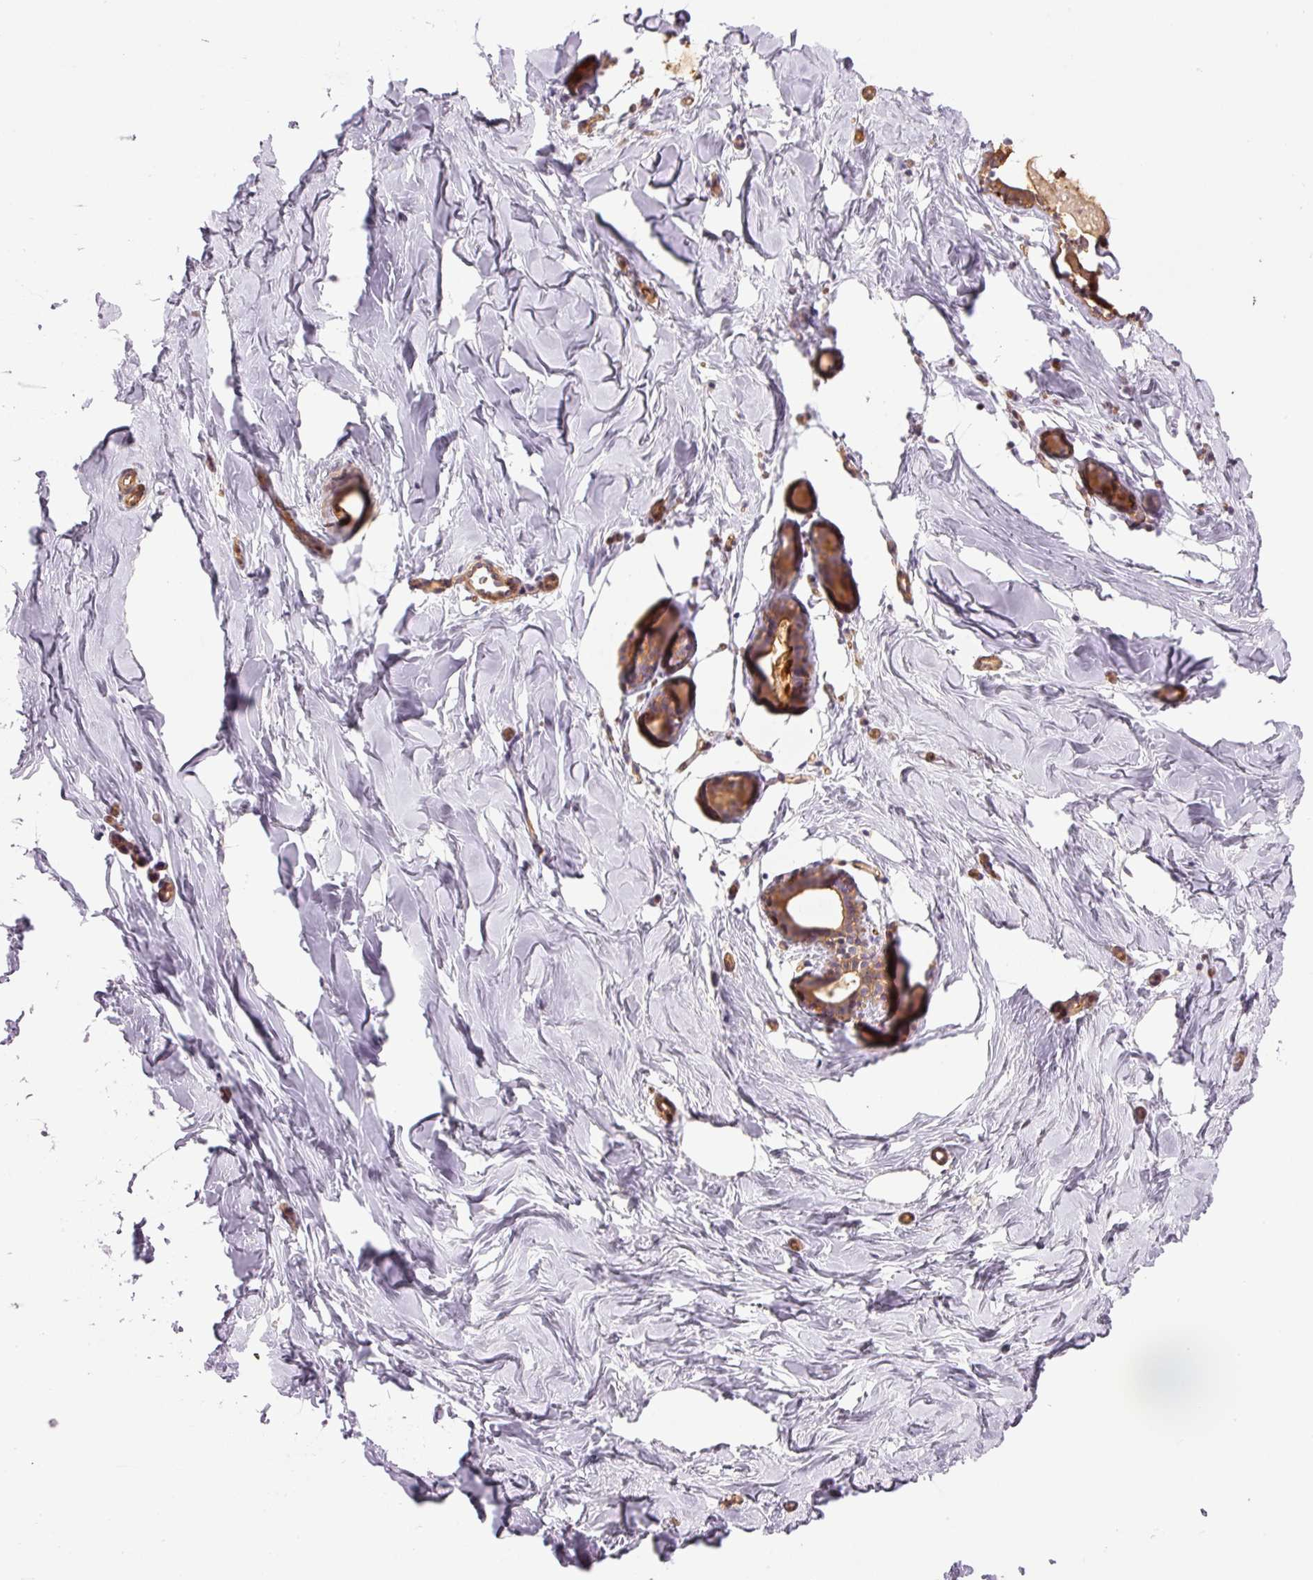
{"staining": {"intensity": "negative", "quantity": "none", "location": "none"}, "tissue": "breast", "cell_type": "Adipocytes", "image_type": "normal", "snomed": [{"axis": "morphology", "description": "Normal tissue, NOS"}, {"axis": "topography", "description": "Breast"}], "caption": "A histopathology image of breast stained for a protein shows no brown staining in adipocytes.", "gene": "PPP1R1B", "patient": {"sex": "female", "age": 23}}